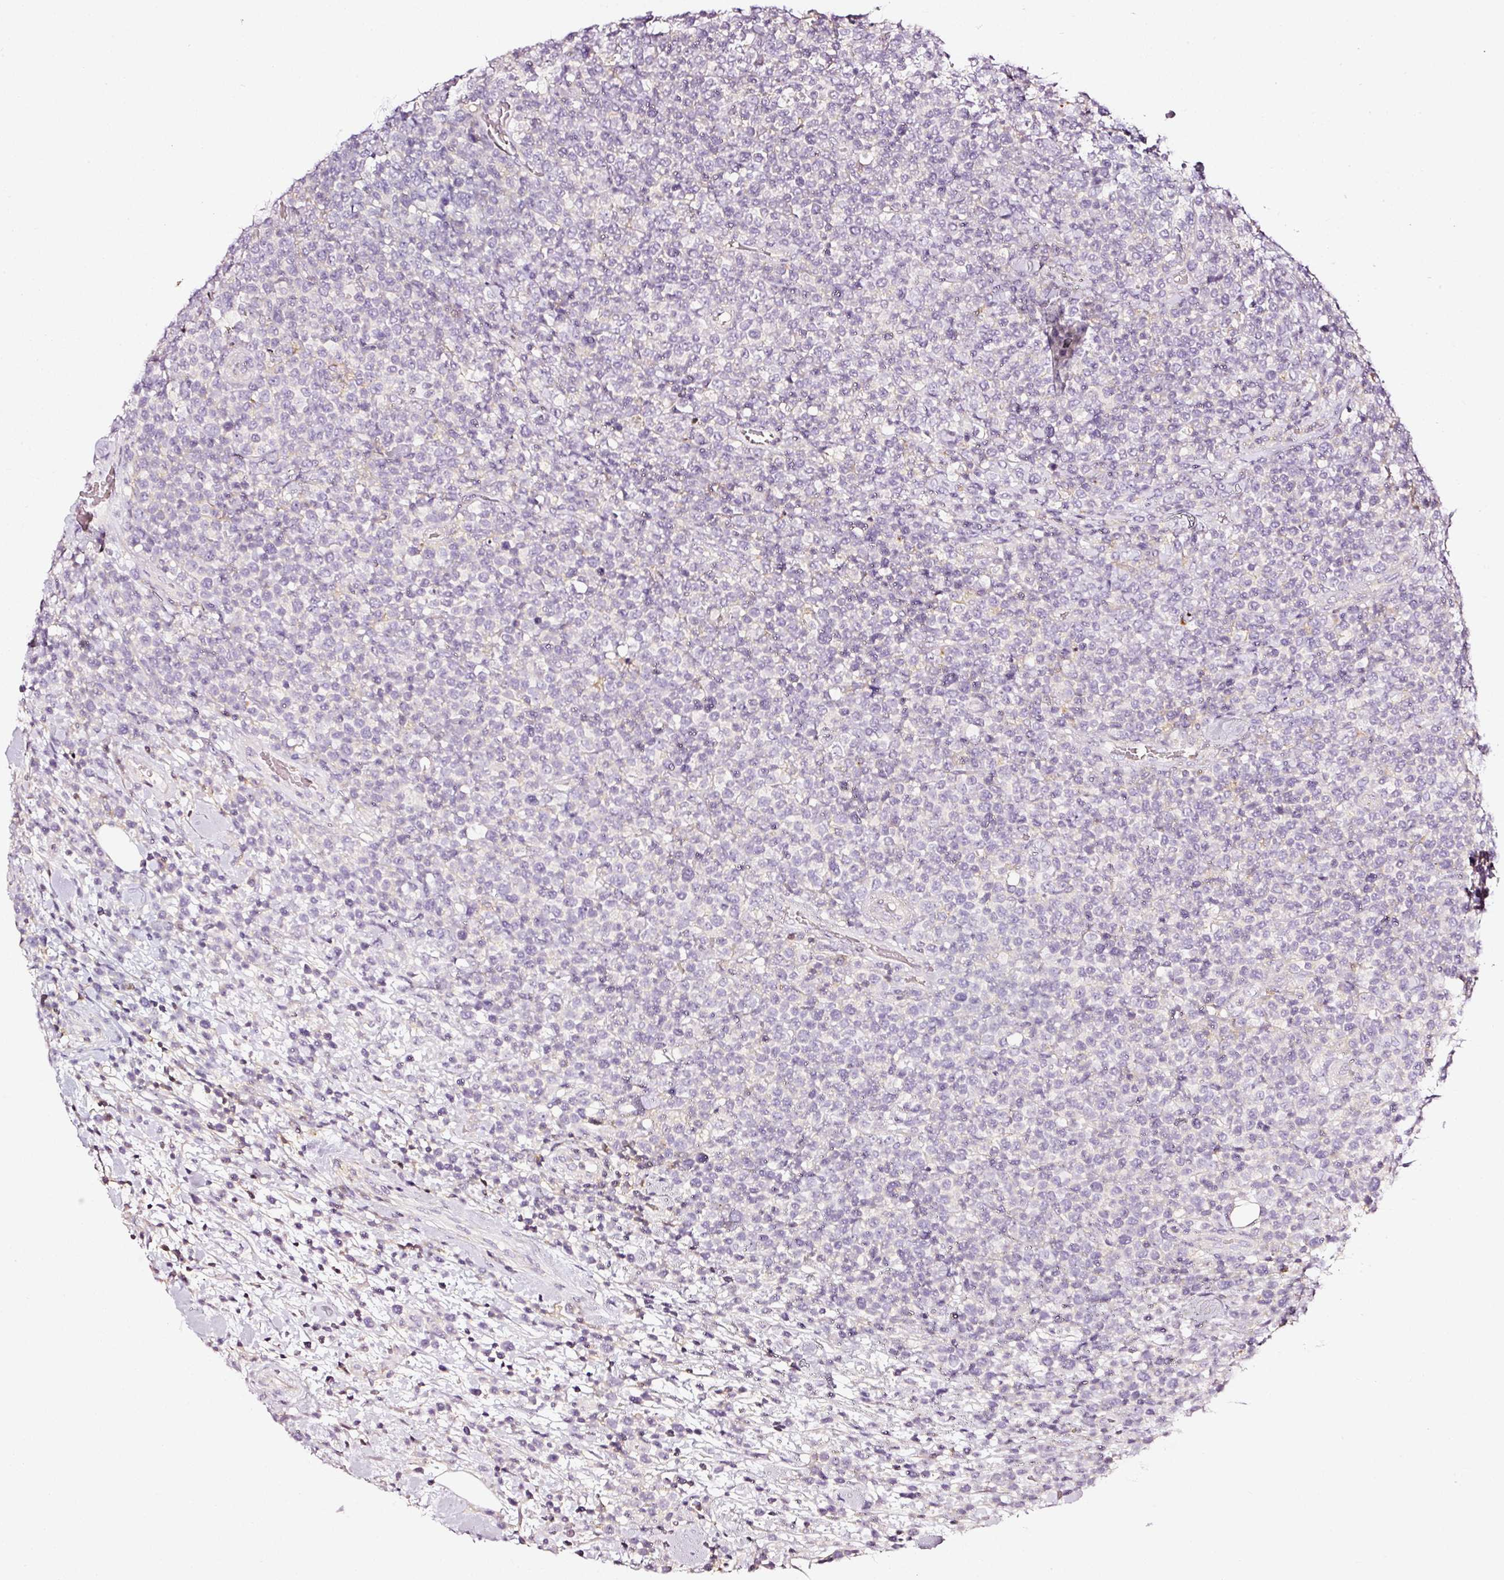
{"staining": {"intensity": "negative", "quantity": "none", "location": "none"}, "tissue": "lymphoma", "cell_type": "Tumor cells", "image_type": "cancer", "snomed": [{"axis": "morphology", "description": "Malignant lymphoma, non-Hodgkin's type, High grade"}, {"axis": "topography", "description": "Soft tissue"}], "caption": "High-grade malignant lymphoma, non-Hodgkin's type was stained to show a protein in brown. There is no significant expression in tumor cells.", "gene": "CD47", "patient": {"sex": "female", "age": 56}}